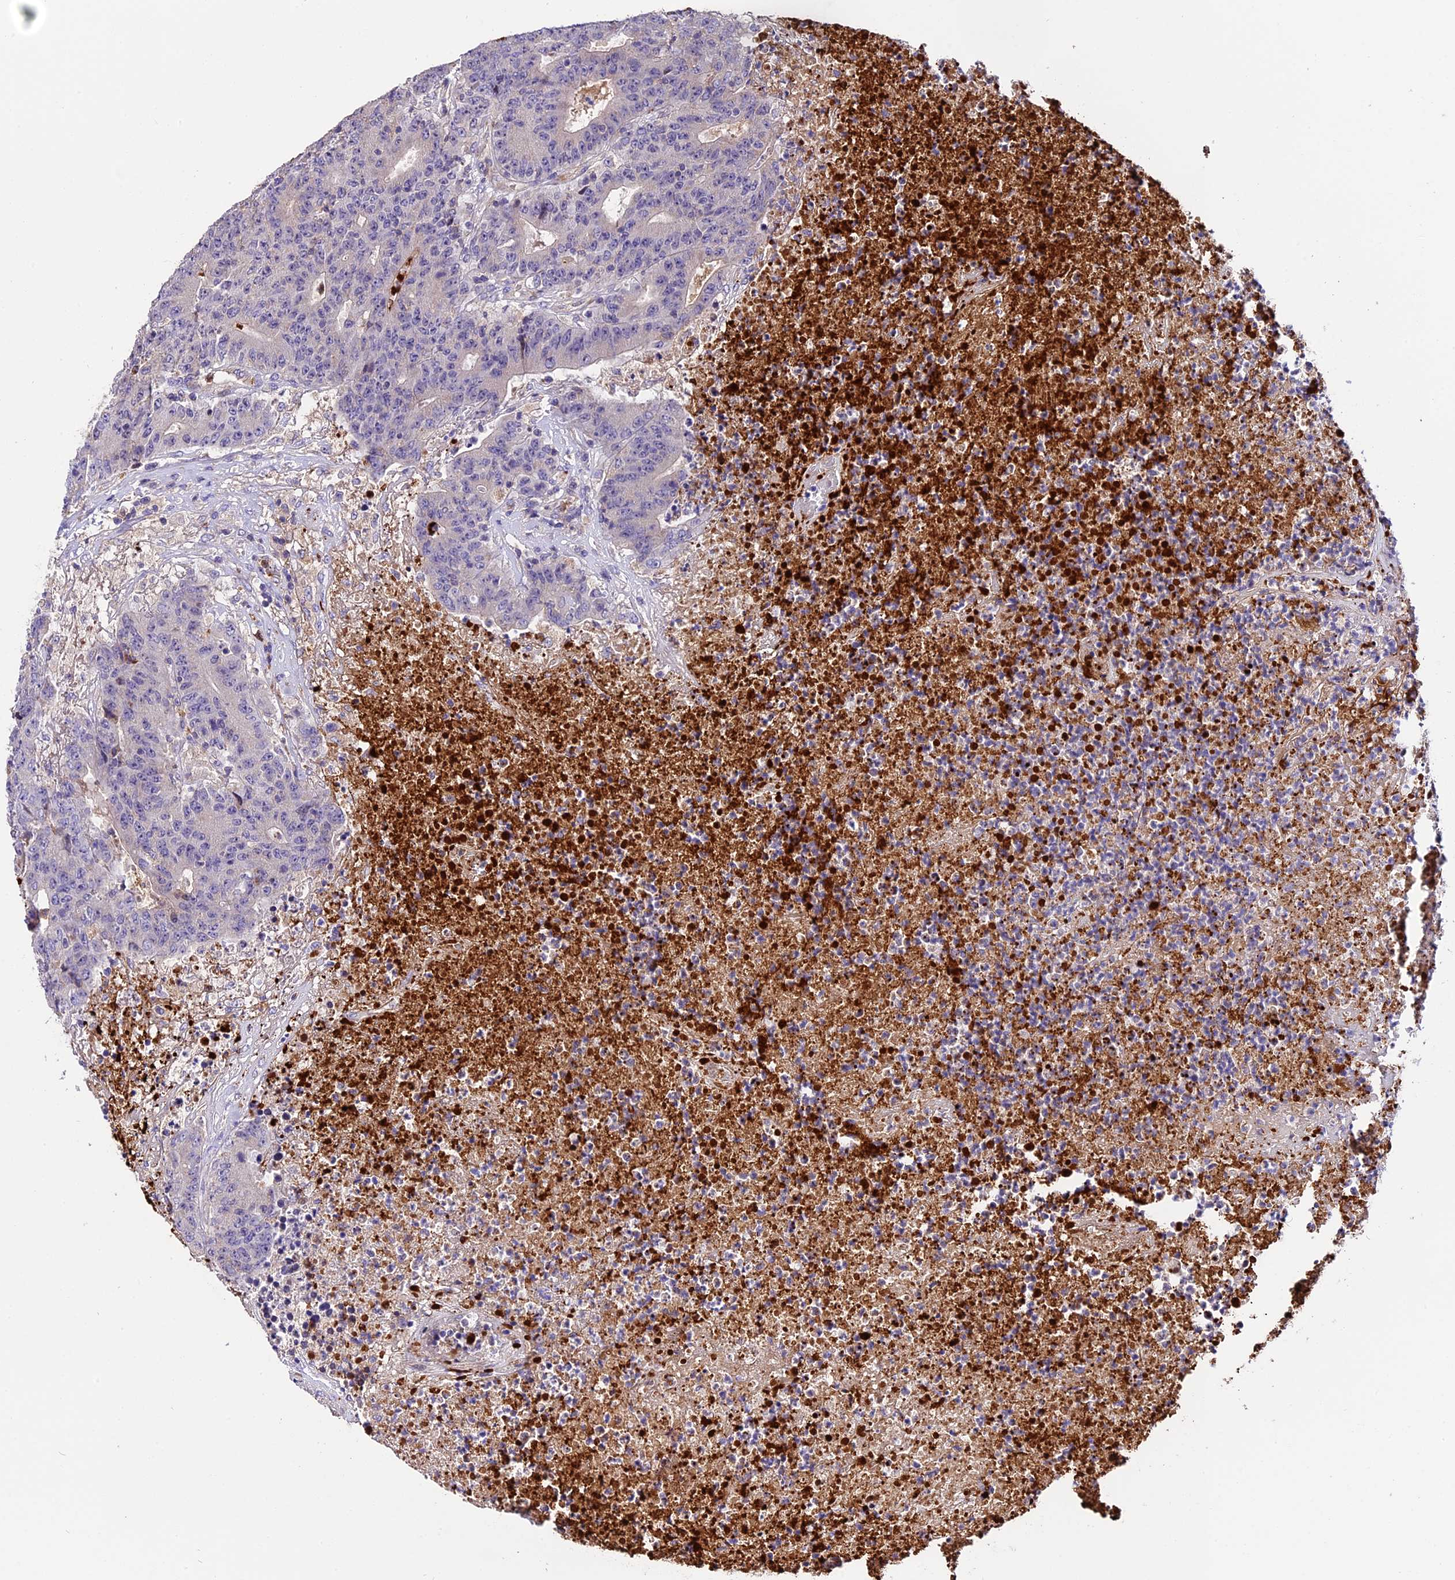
{"staining": {"intensity": "negative", "quantity": "none", "location": "none"}, "tissue": "colorectal cancer", "cell_type": "Tumor cells", "image_type": "cancer", "snomed": [{"axis": "morphology", "description": "Adenocarcinoma, NOS"}, {"axis": "topography", "description": "Colon"}], "caption": "Histopathology image shows no significant protein positivity in tumor cells of colorectal cancer. The staining is performed using DAB (3,3'-diaminobenzidine) brown chromogen with nuclei counter-stained in using hematoxylin.", "gene": "MAP3K7CL", "patient": {"sex": "female", "age": 75}}